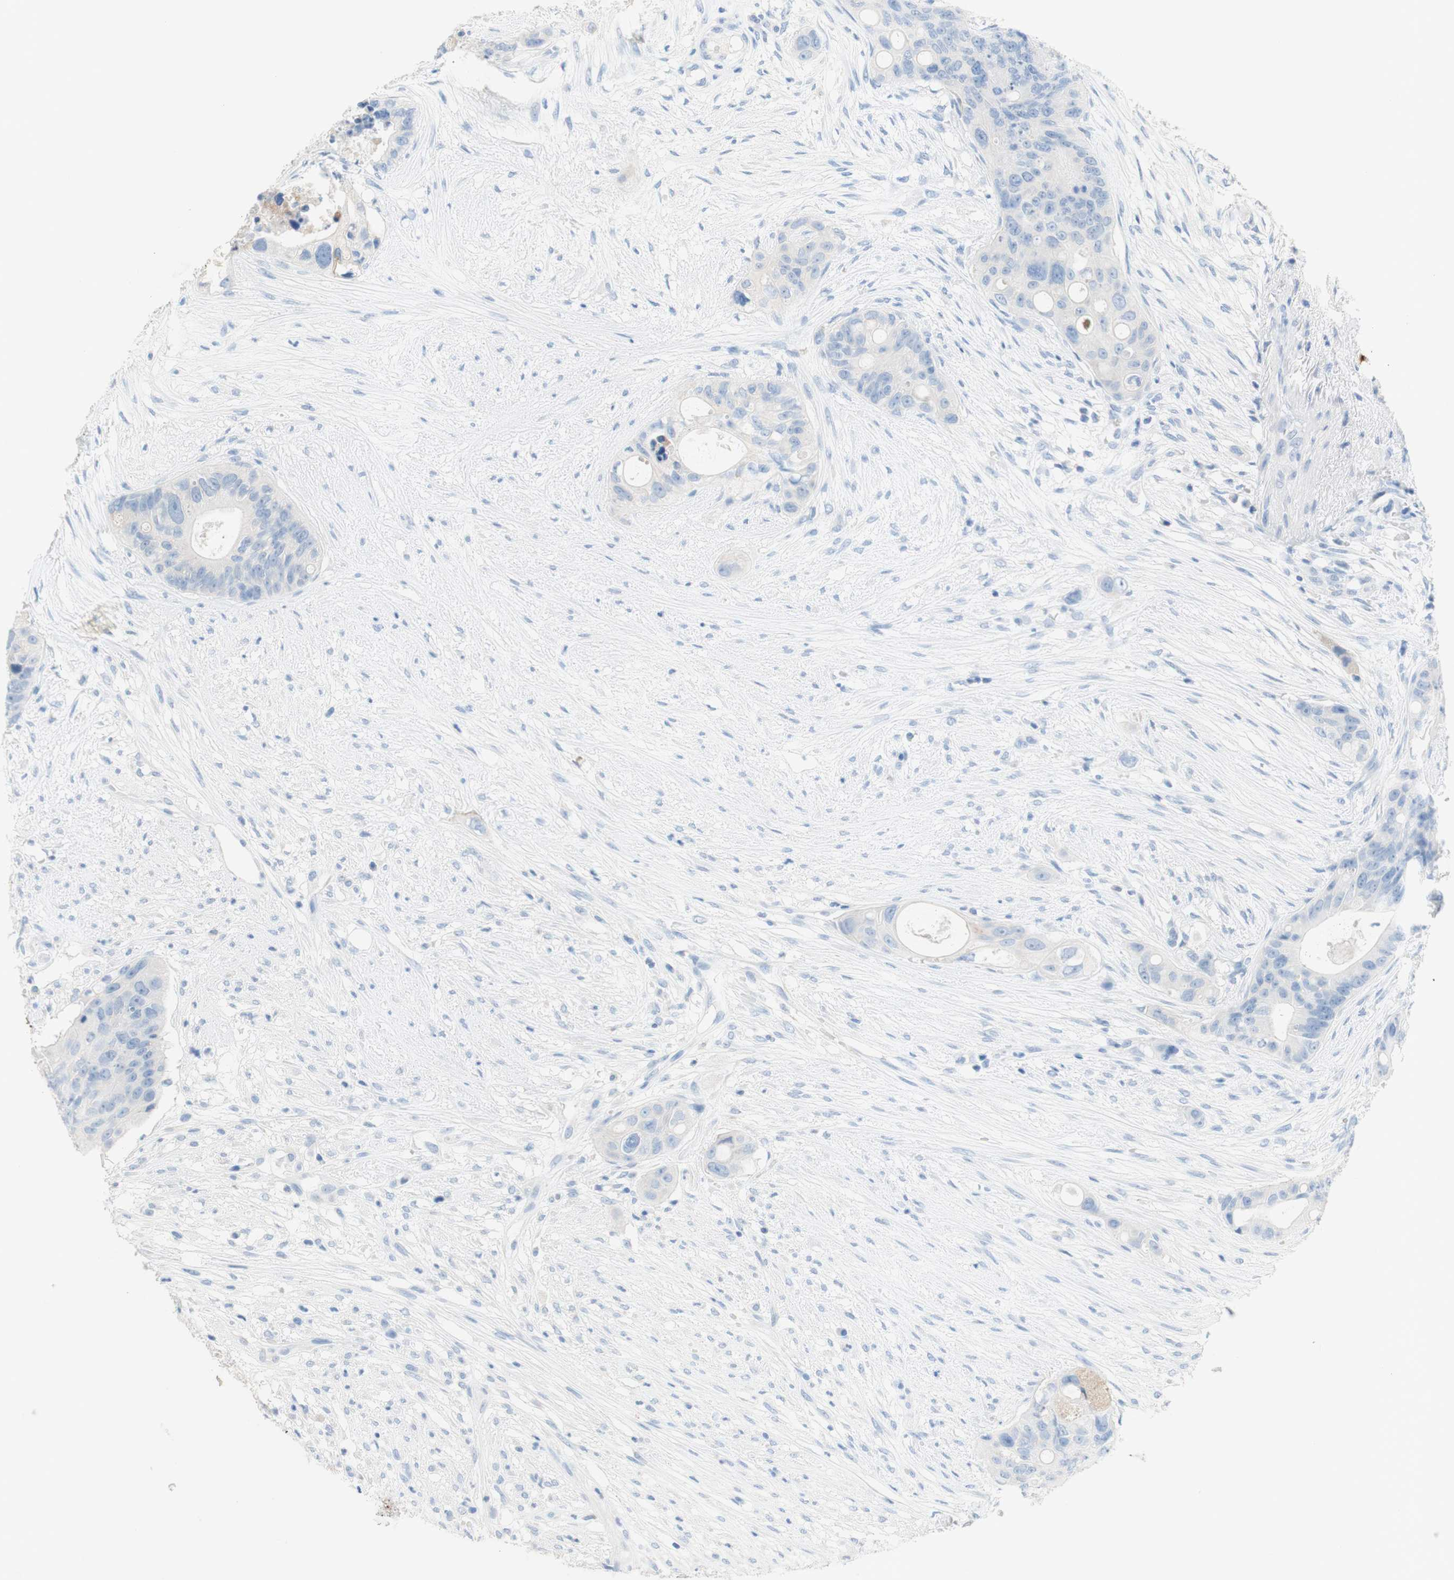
{"staining": {"intensity": "negative", "quantity": "none", "location": "none"}, "tissue": "colorectal cancer", "cell_type": "Tumor cells", "image_type": "cancer", "snomed": [{"axis": "morphology", "description": "Adenocarcinoma, NOS"}, {"axis": "topography", "description": "Colon"}], "caption": "High power microscopy histopathology image of an IHC image of colorectal adenocarcinoma, revealing no significant positivity in tumor cells. (DAB (3,3'-diaminobenzidine) IHC, high magnification).", "gene": "POLR2J3", "patient": {"sex": "female", "age": 57}}